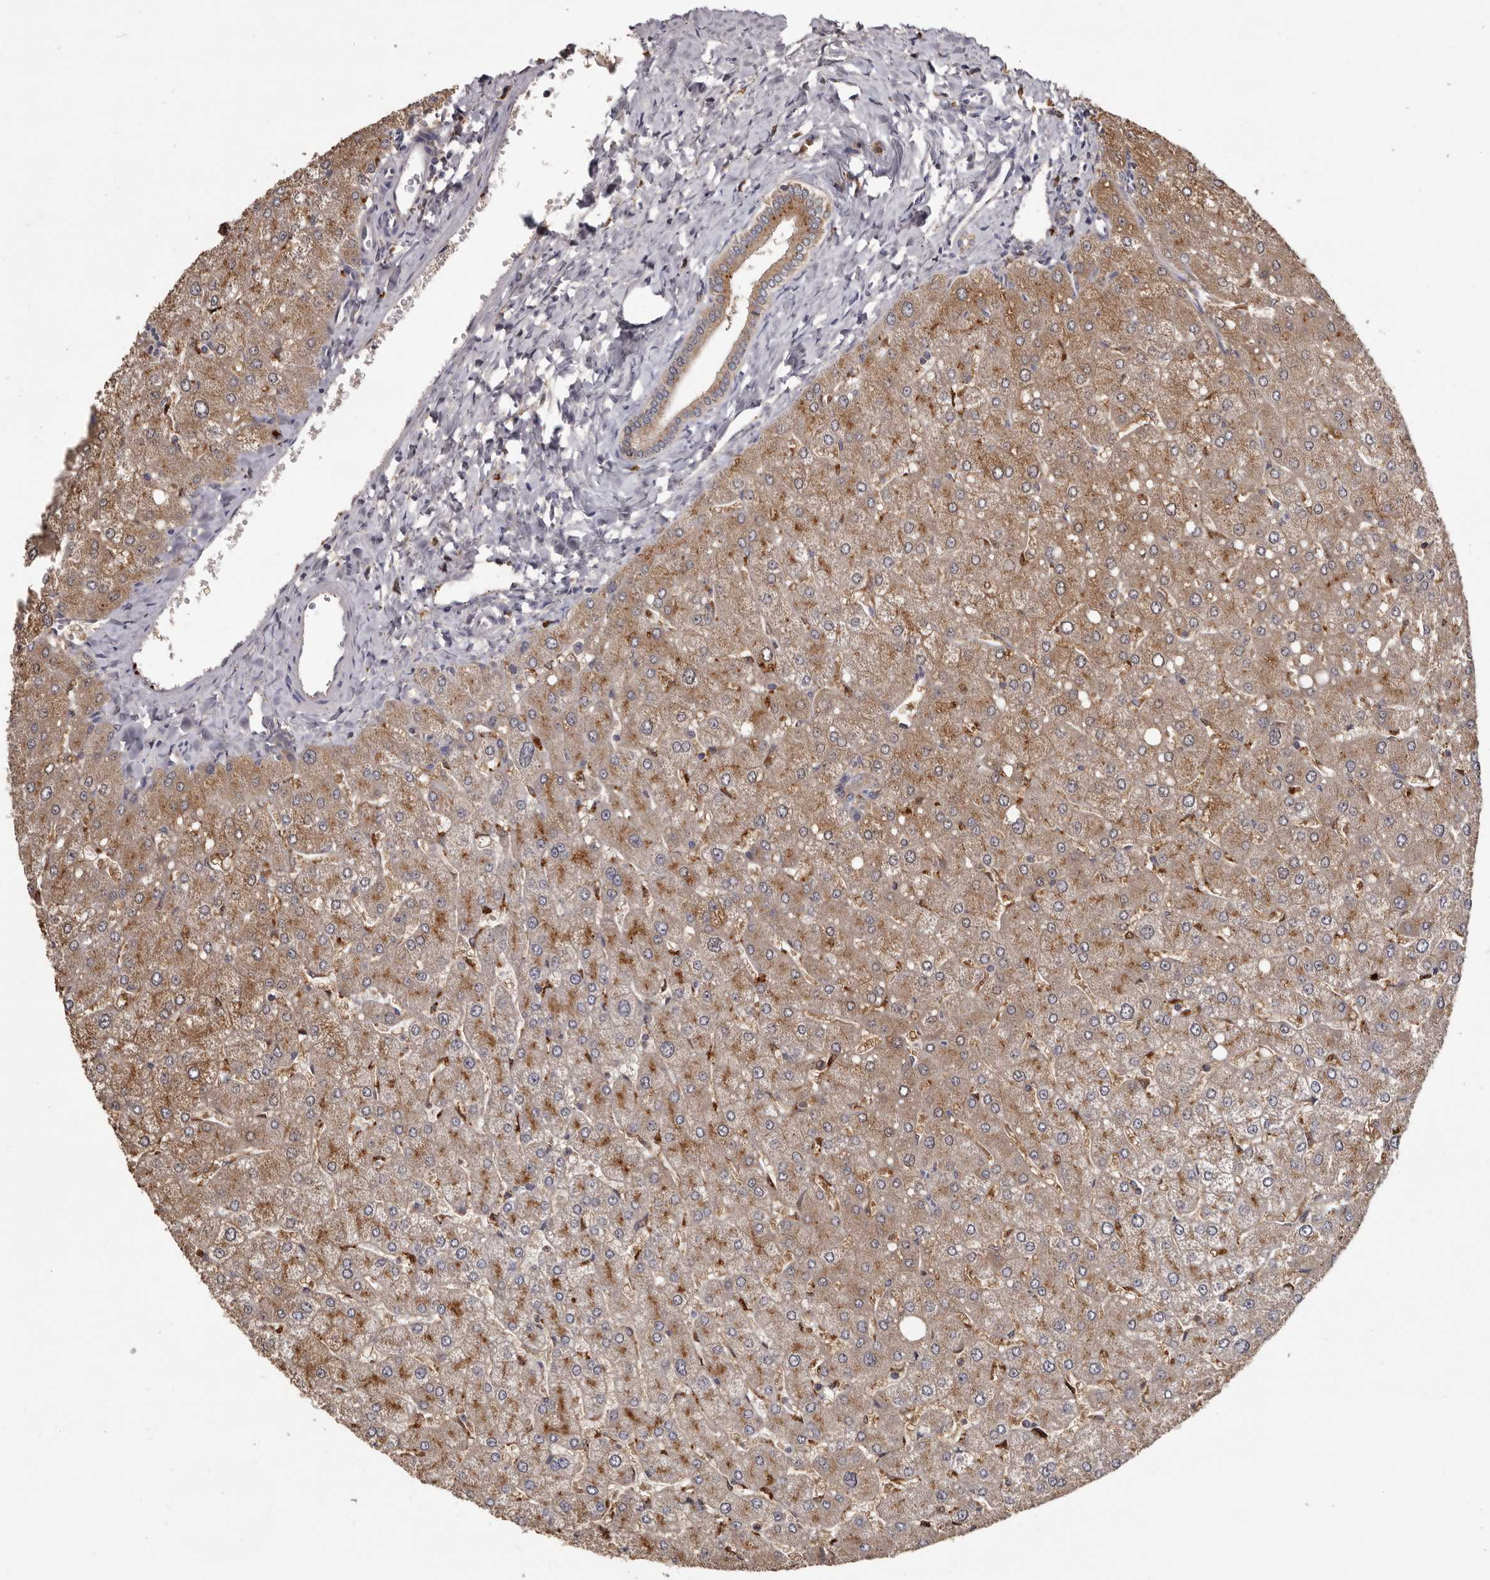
{"staining": {"intensity": "weak", "quantity": ">75%", "location": "cytoplasmic/membranous"}, "tissue": "liver", "cell_type": "Cholangiocytes", "image_type": "normal", "snomed": [{"axis": "morphology", "description": "Normal tissue, NOS"}, {"axis": "topography", "description": "Liver"}], "caption": "A micrograph of liver stained for a protein shows weak cytoplasmic/membranous brown staining in cholangiocytes.", "gene": "DAP", "patient": {"sex": "male", "age": 55}}